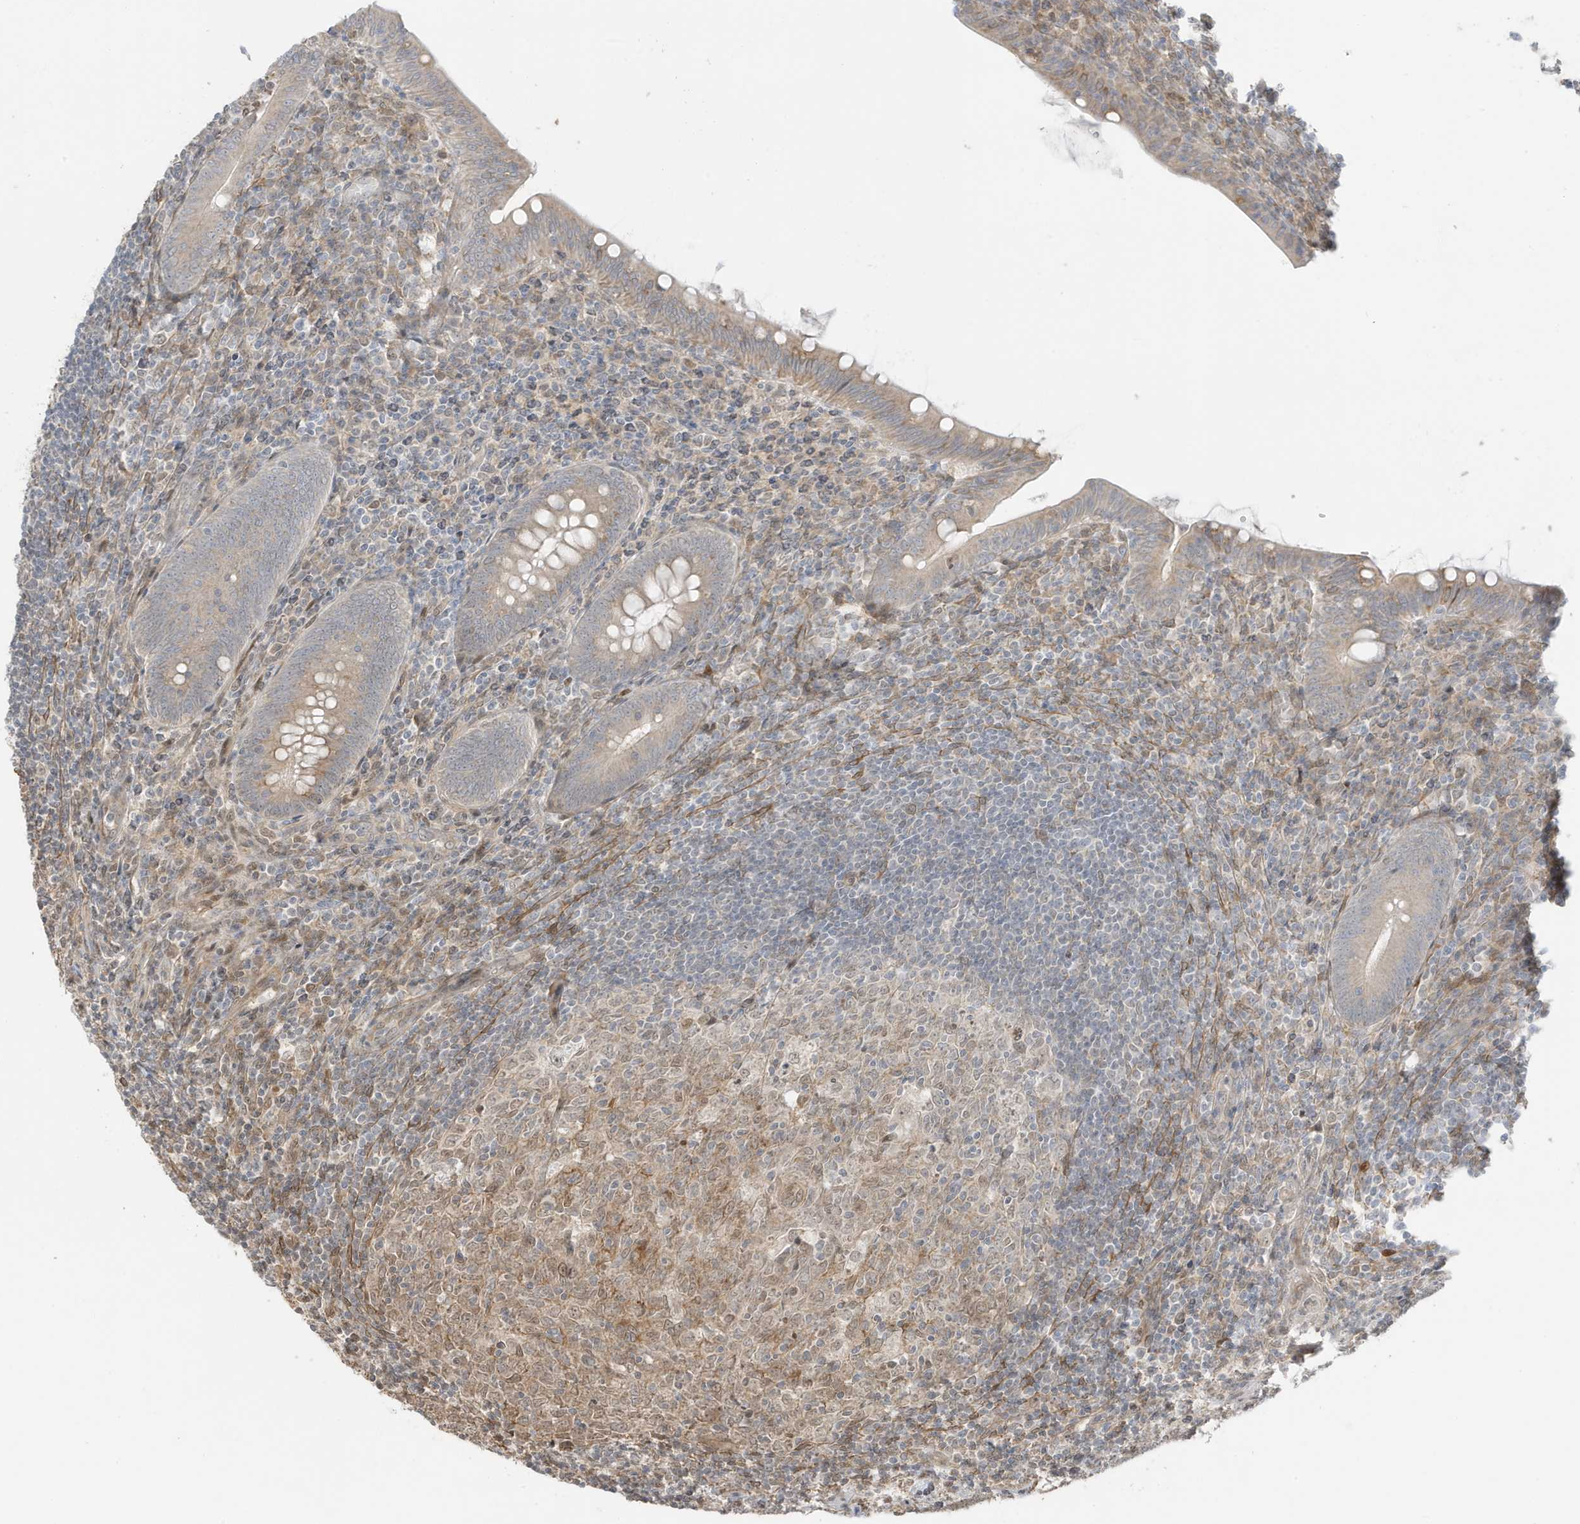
{"staining": {"intensity": "weak", "quantity": "25%-75%", "location": "cytoplasmic/membranous"}, "tissue": "appendix", "cell_type": "Glandular cells", "image_type": "normal", "snomed": [{"axis": "morphology", "description": "Normal tissue, NOS"}, {"axis": "topography", "description": "Appendix"}], "caption": "An immunohistochemistry micrograph of benign tissue is shown. Protein staining in brown labels weak cytoplasmic/membranous positivity in appendix within glandular cells.", "gene": "ZBTB41", "patient": {"sex": "male", "age": 14}}